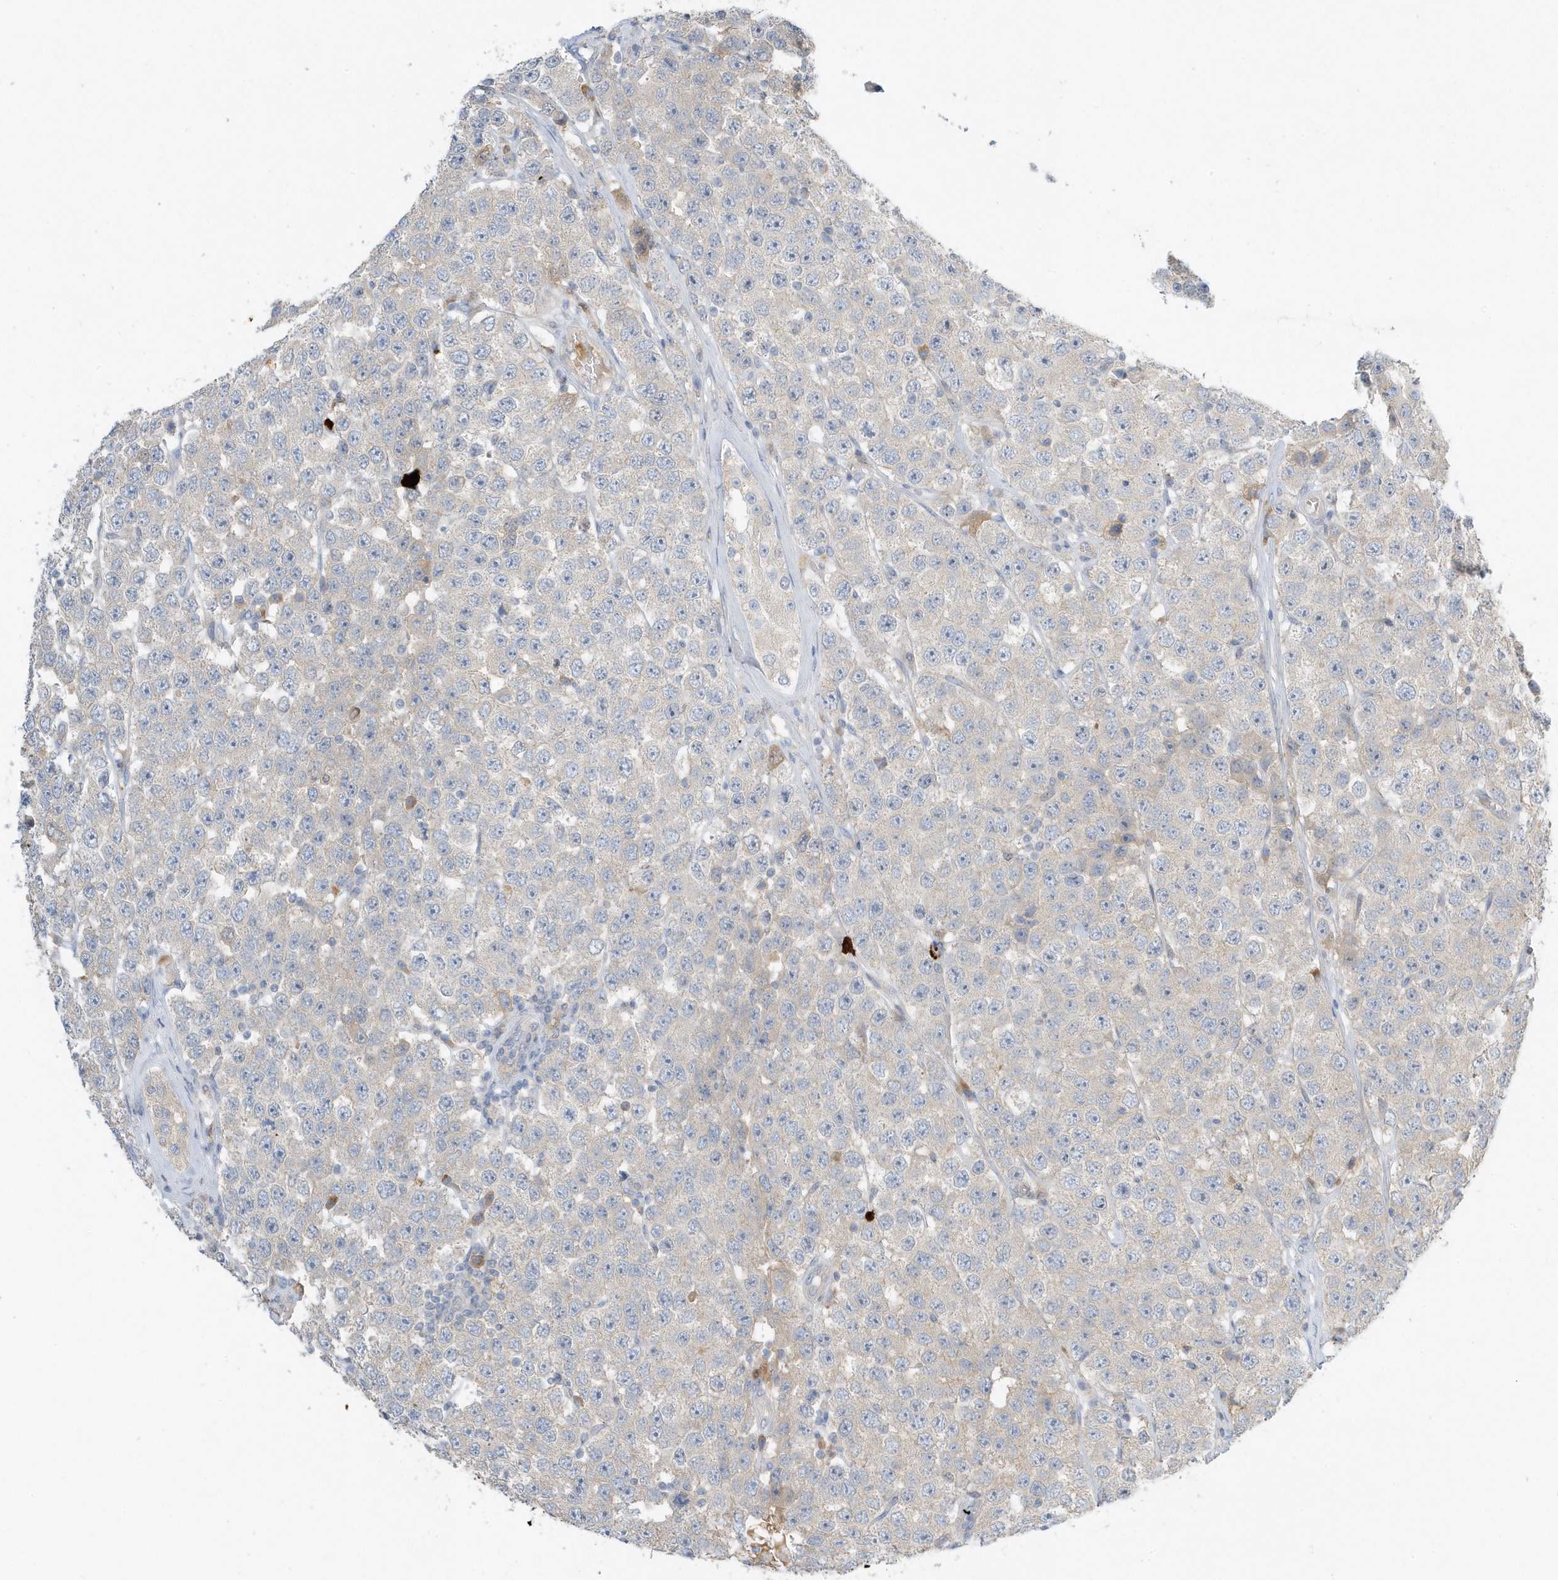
{"staining": {"intensity": "negative", "quantity": "none", "location": "none"}, "tissue": "testis cancer", "cell_type": "Tumor cells", "image_type": "cancer", "snomed": [{"axis": "morphology", "description": "Seminoma, NOS"}, {"axis": "topography", "description": "Testis"}], "caption": "A high-resolution histopathology image shows IHC staining of seminoma (testis), which displays no significant staining in tumor cells.", "gene": "USP53", "patient": {"sex": "male", "age": 28}}